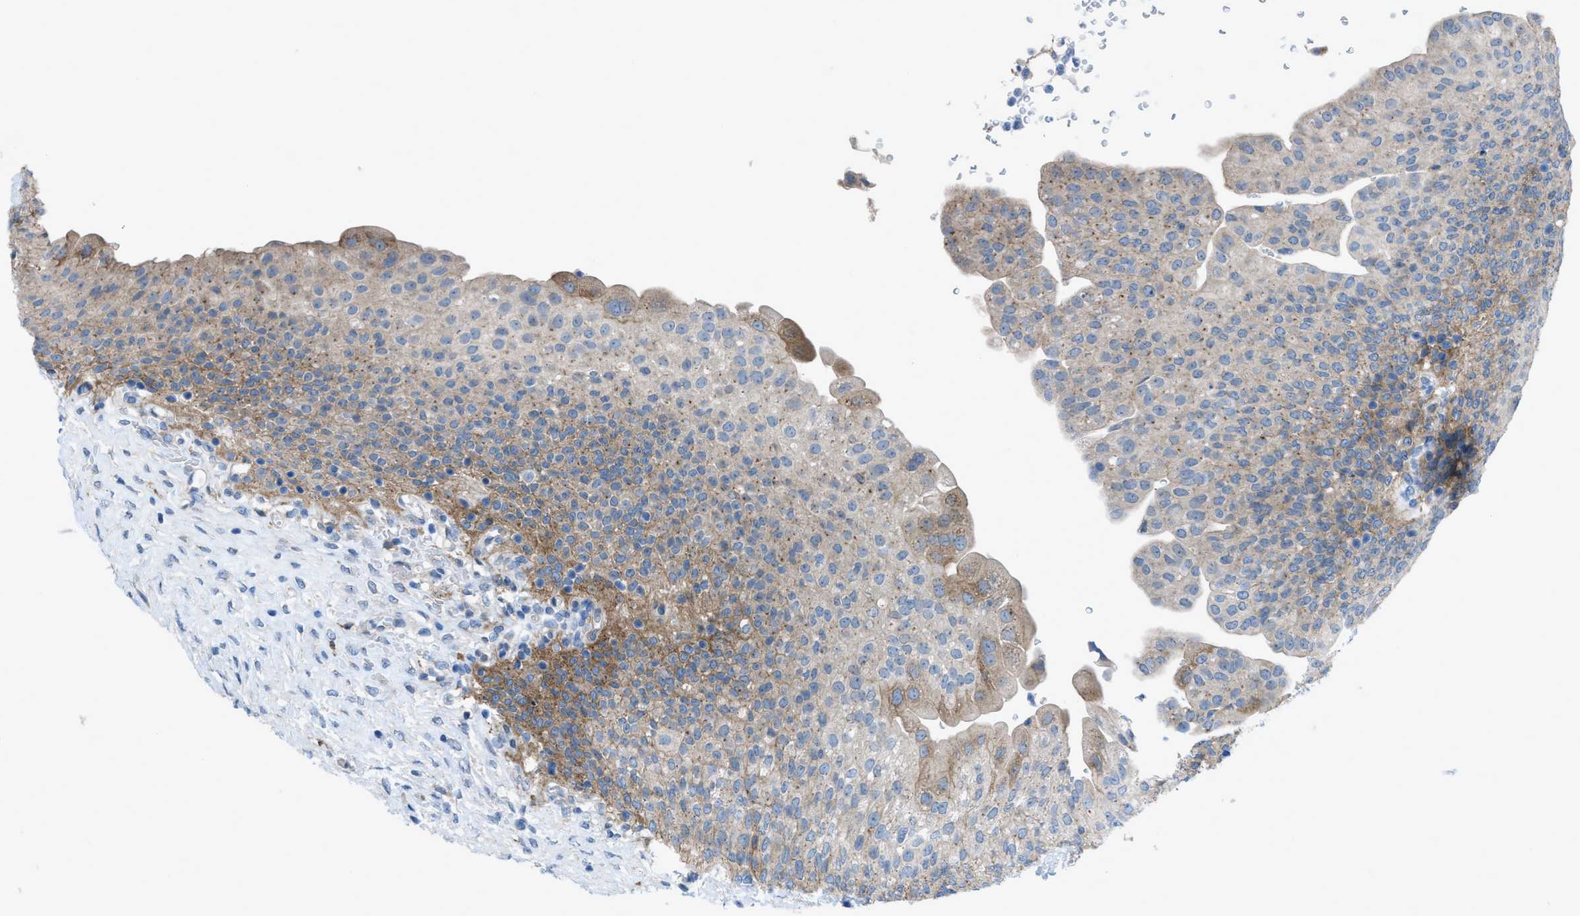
{"staining": {"intensity": "moderate", "quantity": ">75%", "location": "cytoplasmic/membranous"}, "tissue": "urinary bladder", "cell_type": "Urothelial cells", "image_type": "normal", "snomed": [{"axis": "morphology", "description": "Urothelial carcinoma, High grade"}, {"axis": "topography", "description": "Urinary bladder"}], "caption": "Immunohistochemical staining of benign urinary bladder displays moderate cytoplasmic/membranous protein staining in approximately >75% of urothelial cells. The staining was performed using DAB to visualize the protein expression in brown, while the nuclei were stained in blue with hematoxylin (Magnification: 20x).", "gene": "EGFR", "patient": {"sex": "male", "age": 46}}